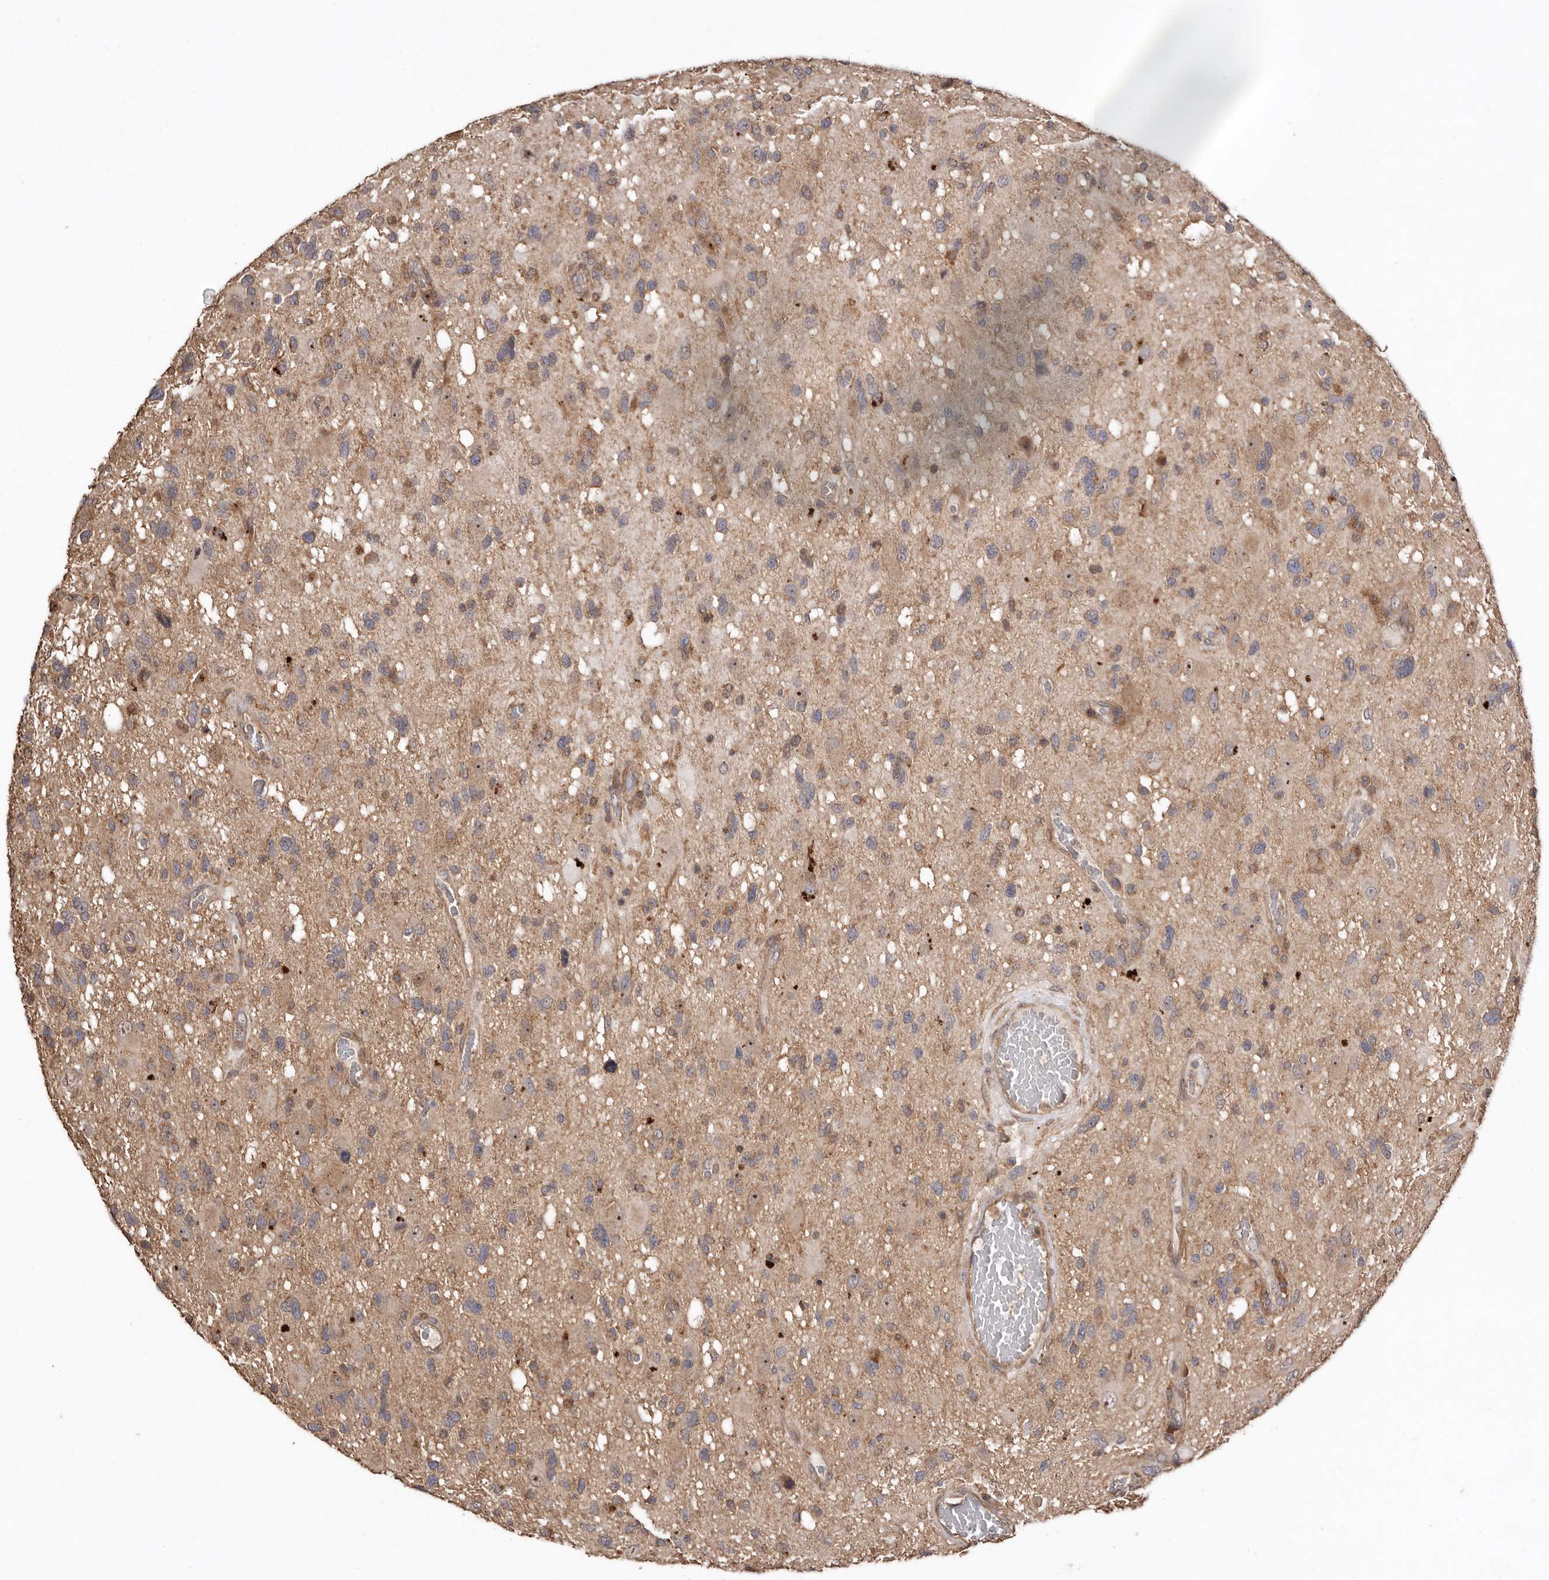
{"staining": {"intensity": "weak", "quantity": "<25%", "location": "cytoplasmic/membranous"}, "tissue": "glioma", "cell_type": "Tumor cells", "image_type": "cancer", "snomed": [{"axis": "morphology", "description": "Glioma, malignant, High grade"}, {"axis": "topography", "description": "Brain"}], "caption": "The micrograph displays no staining of tumor cells in malignant glioma (high-grade). The staining is performed using DAB (3,3'-diaminobenzidine) brown chromogen with nuclei counter-stained in using hematoxylin.", "gene": "RWDD1", "patient": {"sex": "male", "age": 33}}